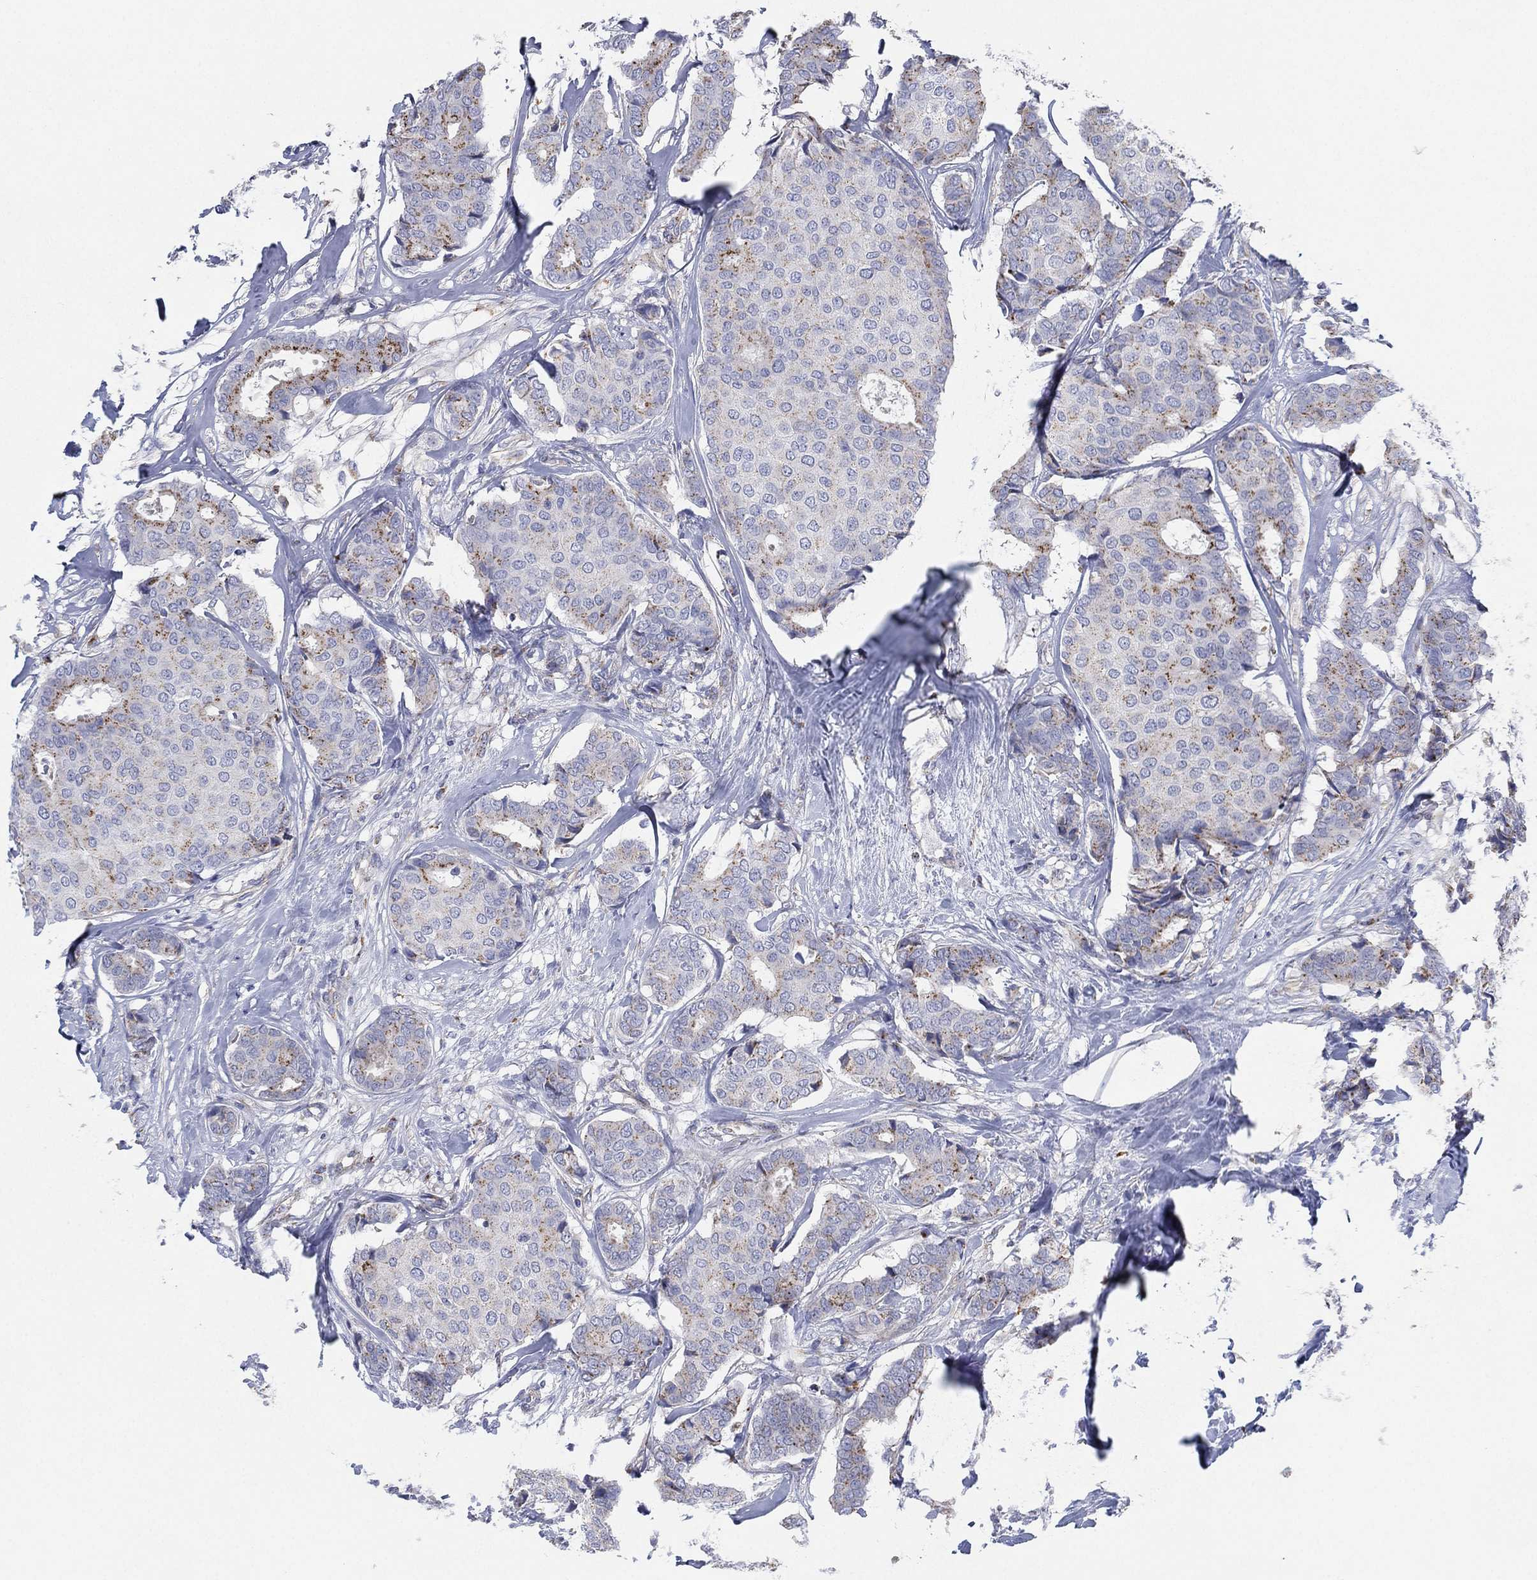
{"staining": {"intensity": "moderate", "quantity": "<25%", "location": "cytoplasmic/membranous"}, "tissue": "breast cancer", "cell_type": "Tumor cells", "image_type": "cancer", "snomed": [{"axis": "morphology", "description": "Duct carcinoma"}, {"axis": "topography", "description": "Breast"}], "caption": "Protein analysis of invasive ductal carcinoma (breast) tissue reveals moderate cytoplasmic/membranous expression in approximately <25% of tumor cells.", "gene": "GALNS", "patient": {"sex": "female", "age": 75}}